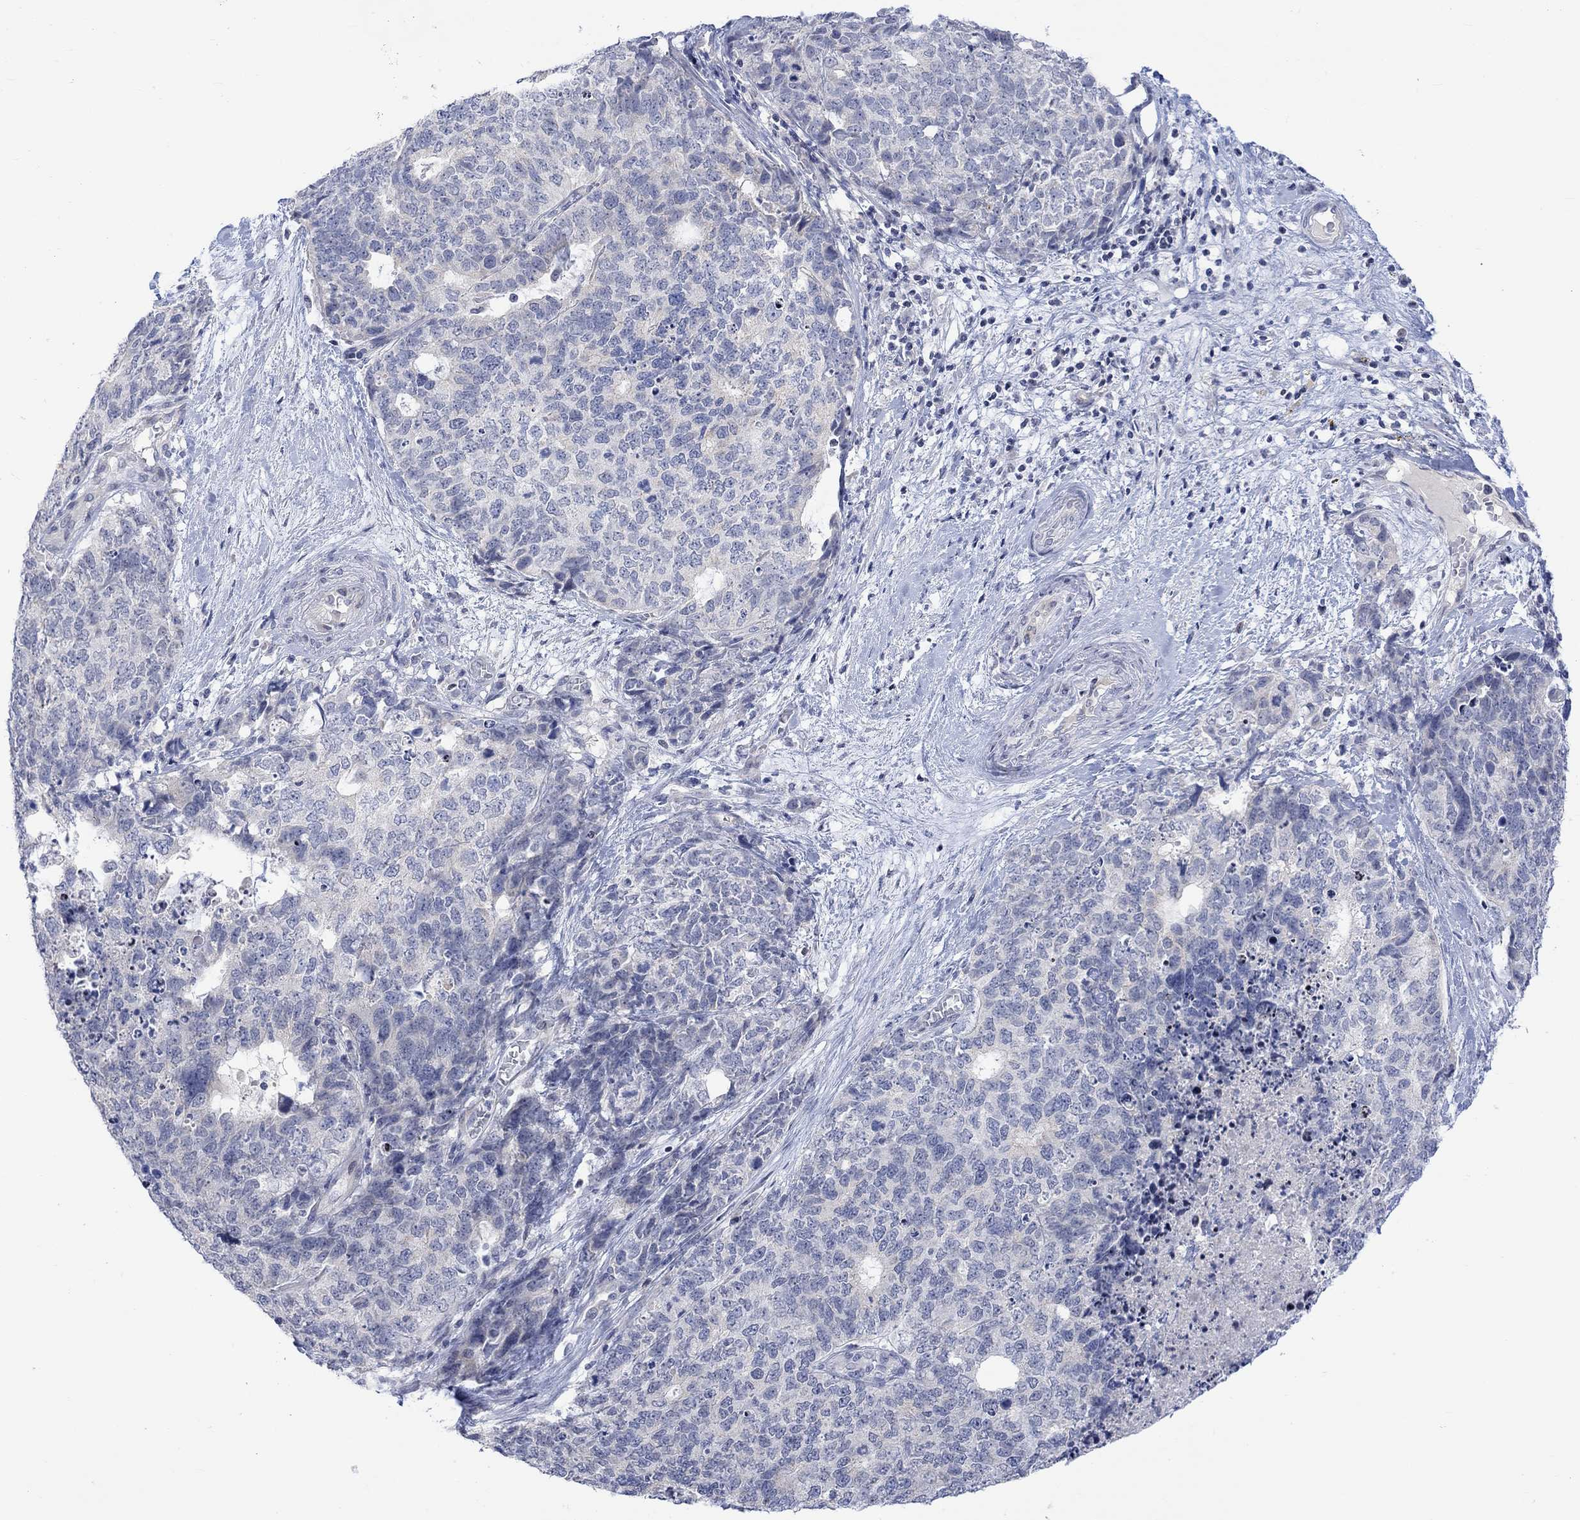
{"staining": {"intensity": "negative", "quantity": "none", "location": "none"}, "tissue": "cervical cancer", "cell_type": "Tumor cells", "image_type": "cancer", "snomed": [{"axis": "morphology", "description": "Squamous cell carcinoma, NOS"}, {"axis": "topography", "description": "Cervix"}], "caption": "A photomicrograph of squamous cell carcinoma (cervical) stained for a protein demonstrates no brown staining in tumor cells.", "gene": "DCX", "patient": {"sex": "female", "age": 63}}